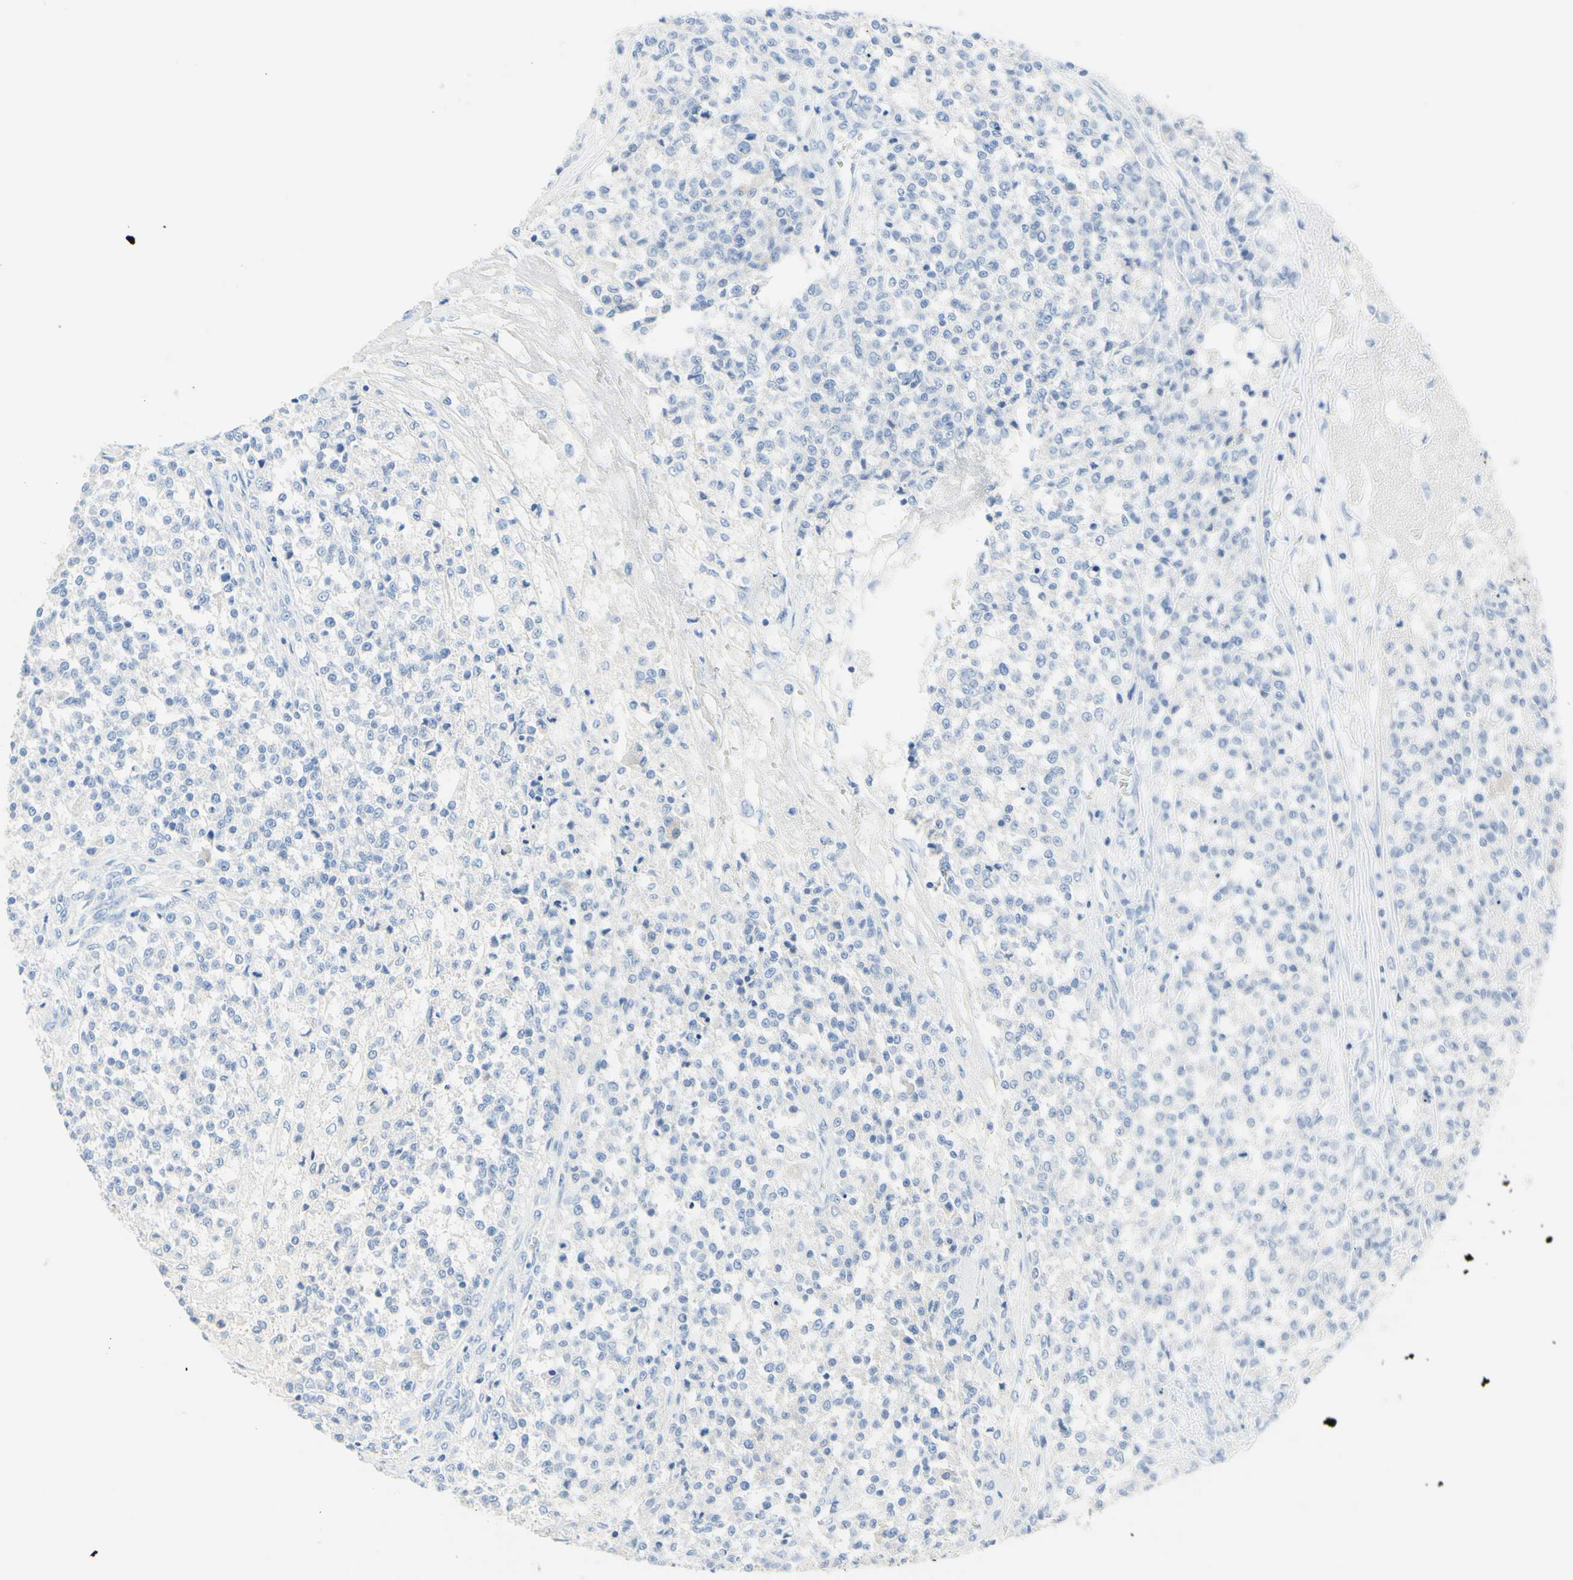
{"staining": {"intensity": "negative", "quantity": "none", "location": "none"}, "tissue": "testis cancer", "cell_type": "Tumor cells", "image_type": "cancer", "snomed": [{"axis": "morphology", "description": "Seminoma, NOS"}, {"axis": "topography", "description": "Testis"}], "caption": "Tumor cells show no significant protein positivity in seminoma (testis).", "gene": "IL6ST", "patient": {"sex": "male", "age": 59}}